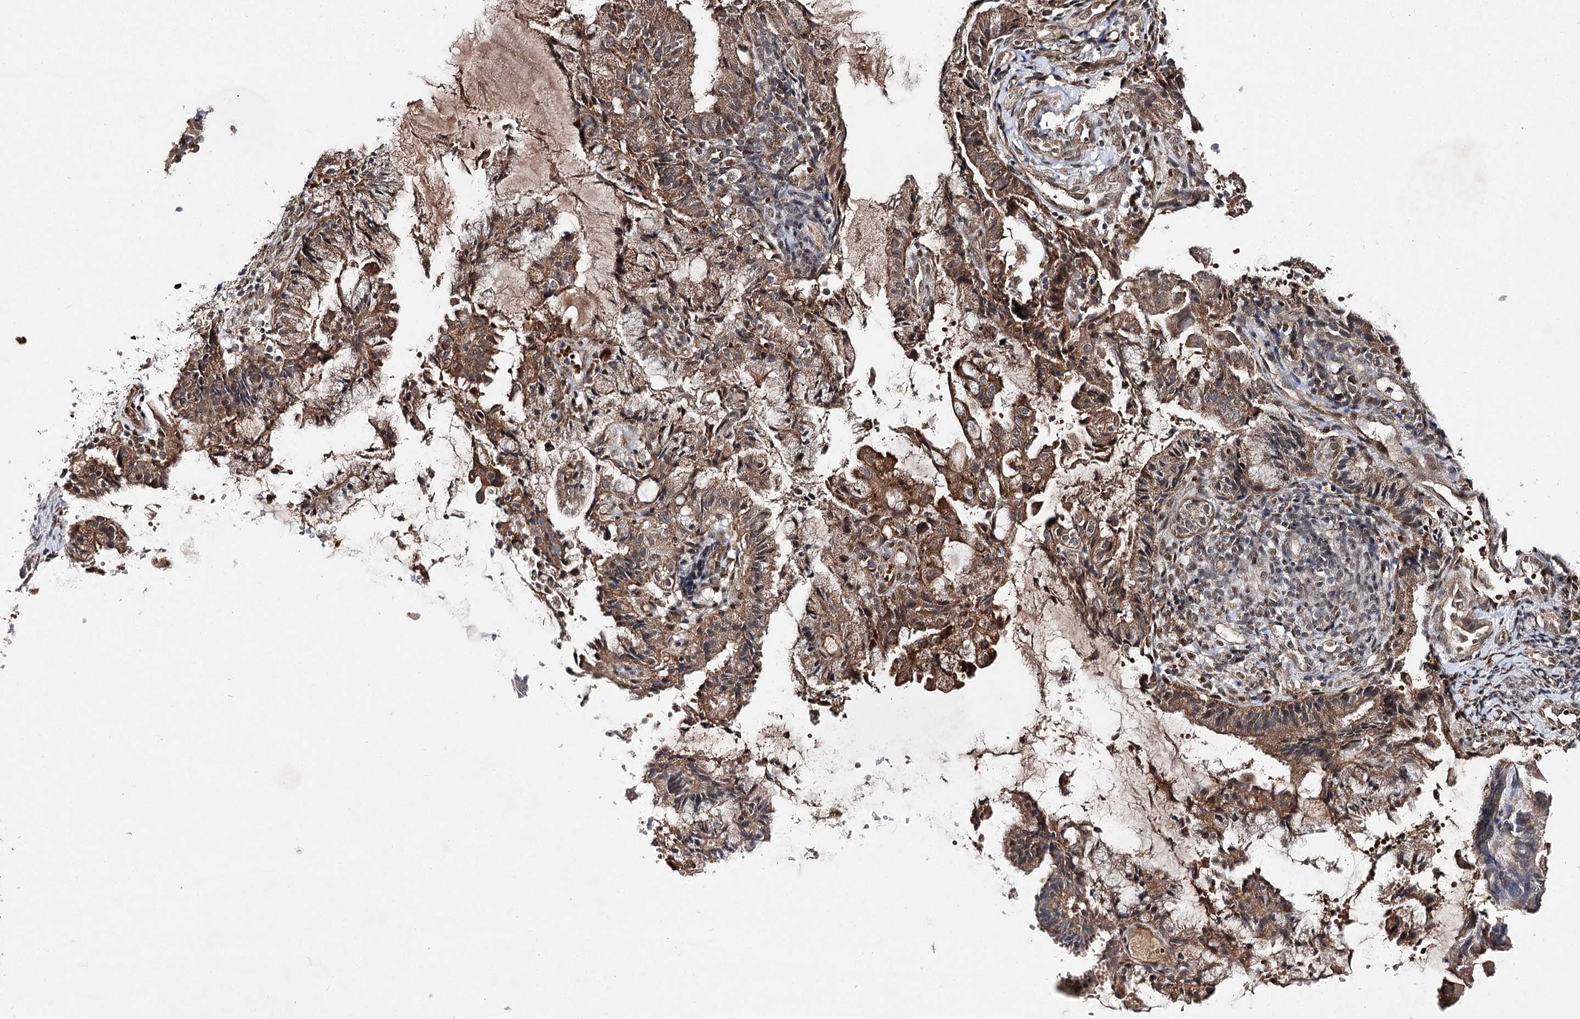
{"staining": {"intensity": "moderate", "quantity": "25%-75%", "location": "cytoplasmic/membranous"}, "tissue": "endometrial cancer", "cell_type": "Tumor cells", "image_type": "cancer", "snomed": [{"axis": "morphology", "description": "Adenocarcinoma, NOS"}, {"axis": "topography", "description": "Endometrium"}], "caption": "Immunohistochemical staining of endometrial cancer demonstrates medium levels of moderate cytoplasmic/membranous positivity in about 25%-75% of tumor cells.", "gene": "MSANTD2", "patient": {"sex": "female", "age": 86}}